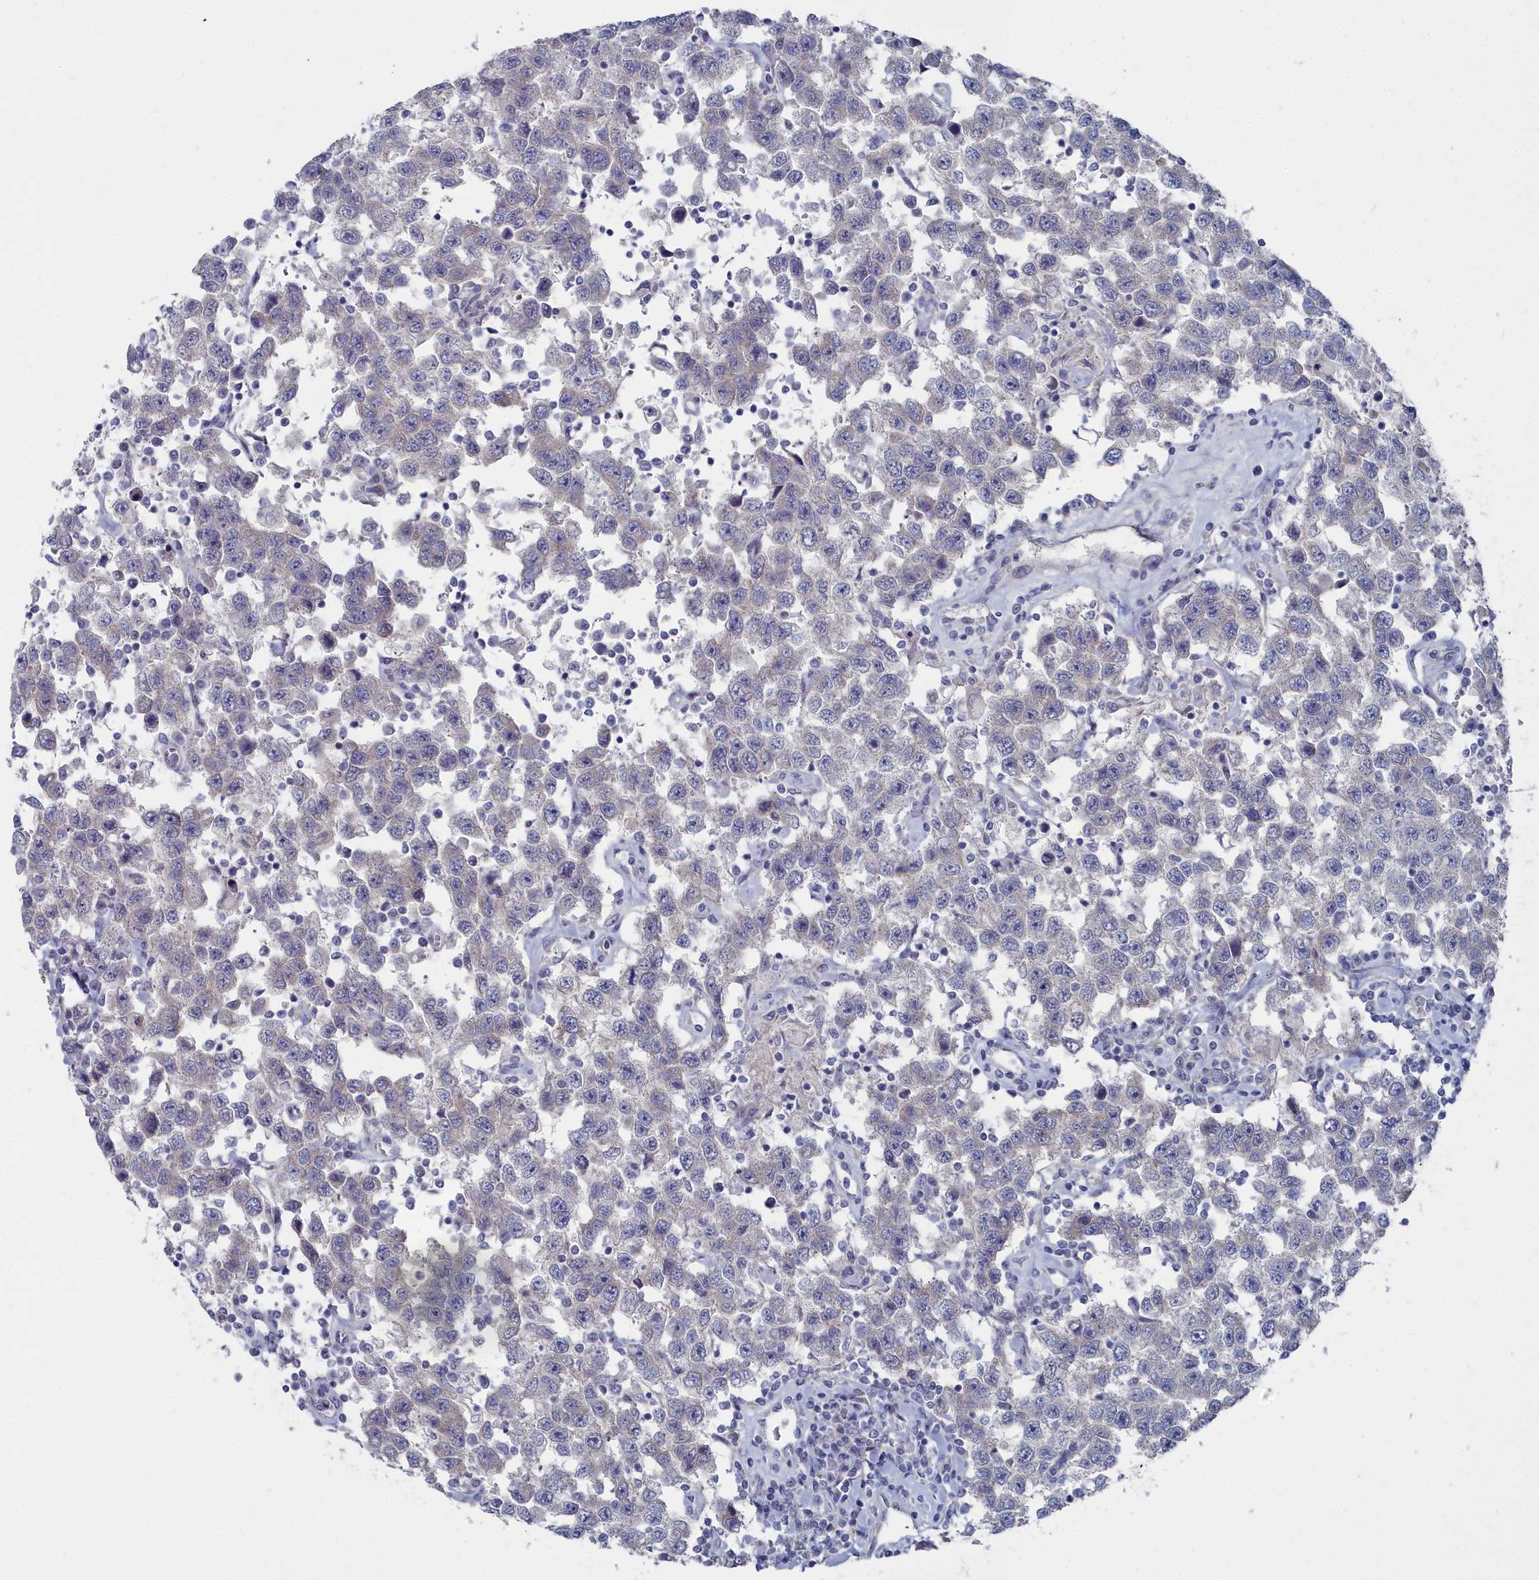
{"staining": {"intensity": "negative", "quantity": "none", "location": "none"}, "tissue": "testis cancer", "cell_type": "Tumor cells", "image_type": "cancer", "snomed": [{"axis": "morphology", "description": "Seminoma, NOS"}, {"axis": "topography", "description": "Testis"}], "caption": "This is a image of immunohistochemistry (IHC) staining of seminoma (testis), which shows no expression in tumor cells. The staining is performed using DAB (3,3'-diaminobenzidine) brown chromogen with nuclei counter-stained in using hematoxylin.", "gene": "SHISAL2A", "patient": {"sex": "male", "age": 41}}